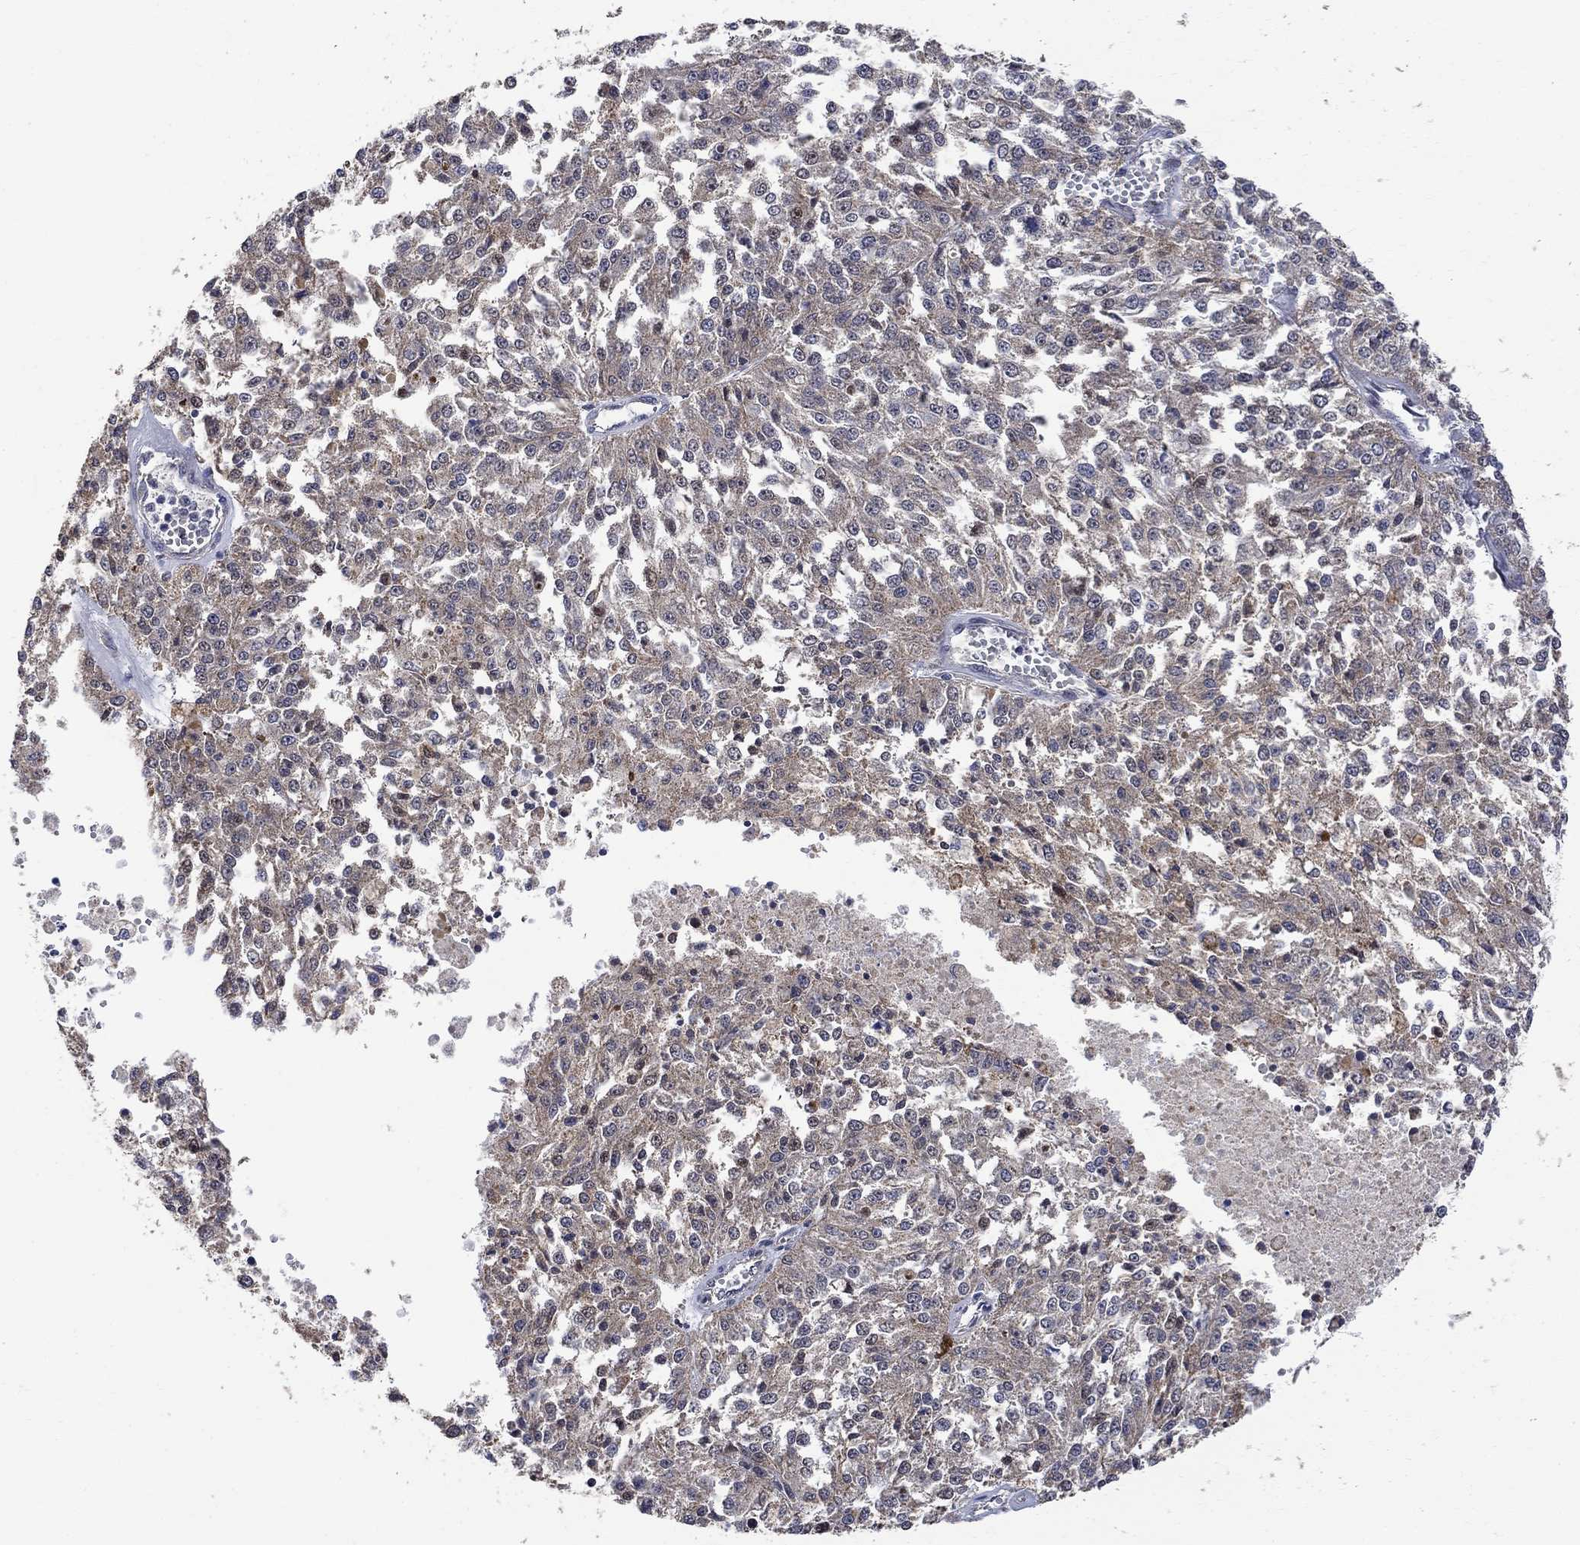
{"staining": {"intensity": "strong", "quantity": "<25%", "location": "cytoplasmic/membranous,nuclear"}, "tissue": "melanoma", "cell_type": "Tumor cells", "image_type": "cancer", "snomed": [{"axis": "morphology", "description": "Malignant melanoma, Metastatic site"}, {"axis": "topography", "description": "Lymph node"}], "caption": "Strong cytoplasmic/membranous and nuclear staining for a protein is seen in about <25% of tumor cells of melanoma using immunohistochemistry.", "gene": "ANKRA2", "patient": {"sex": "female", "age": 64}}